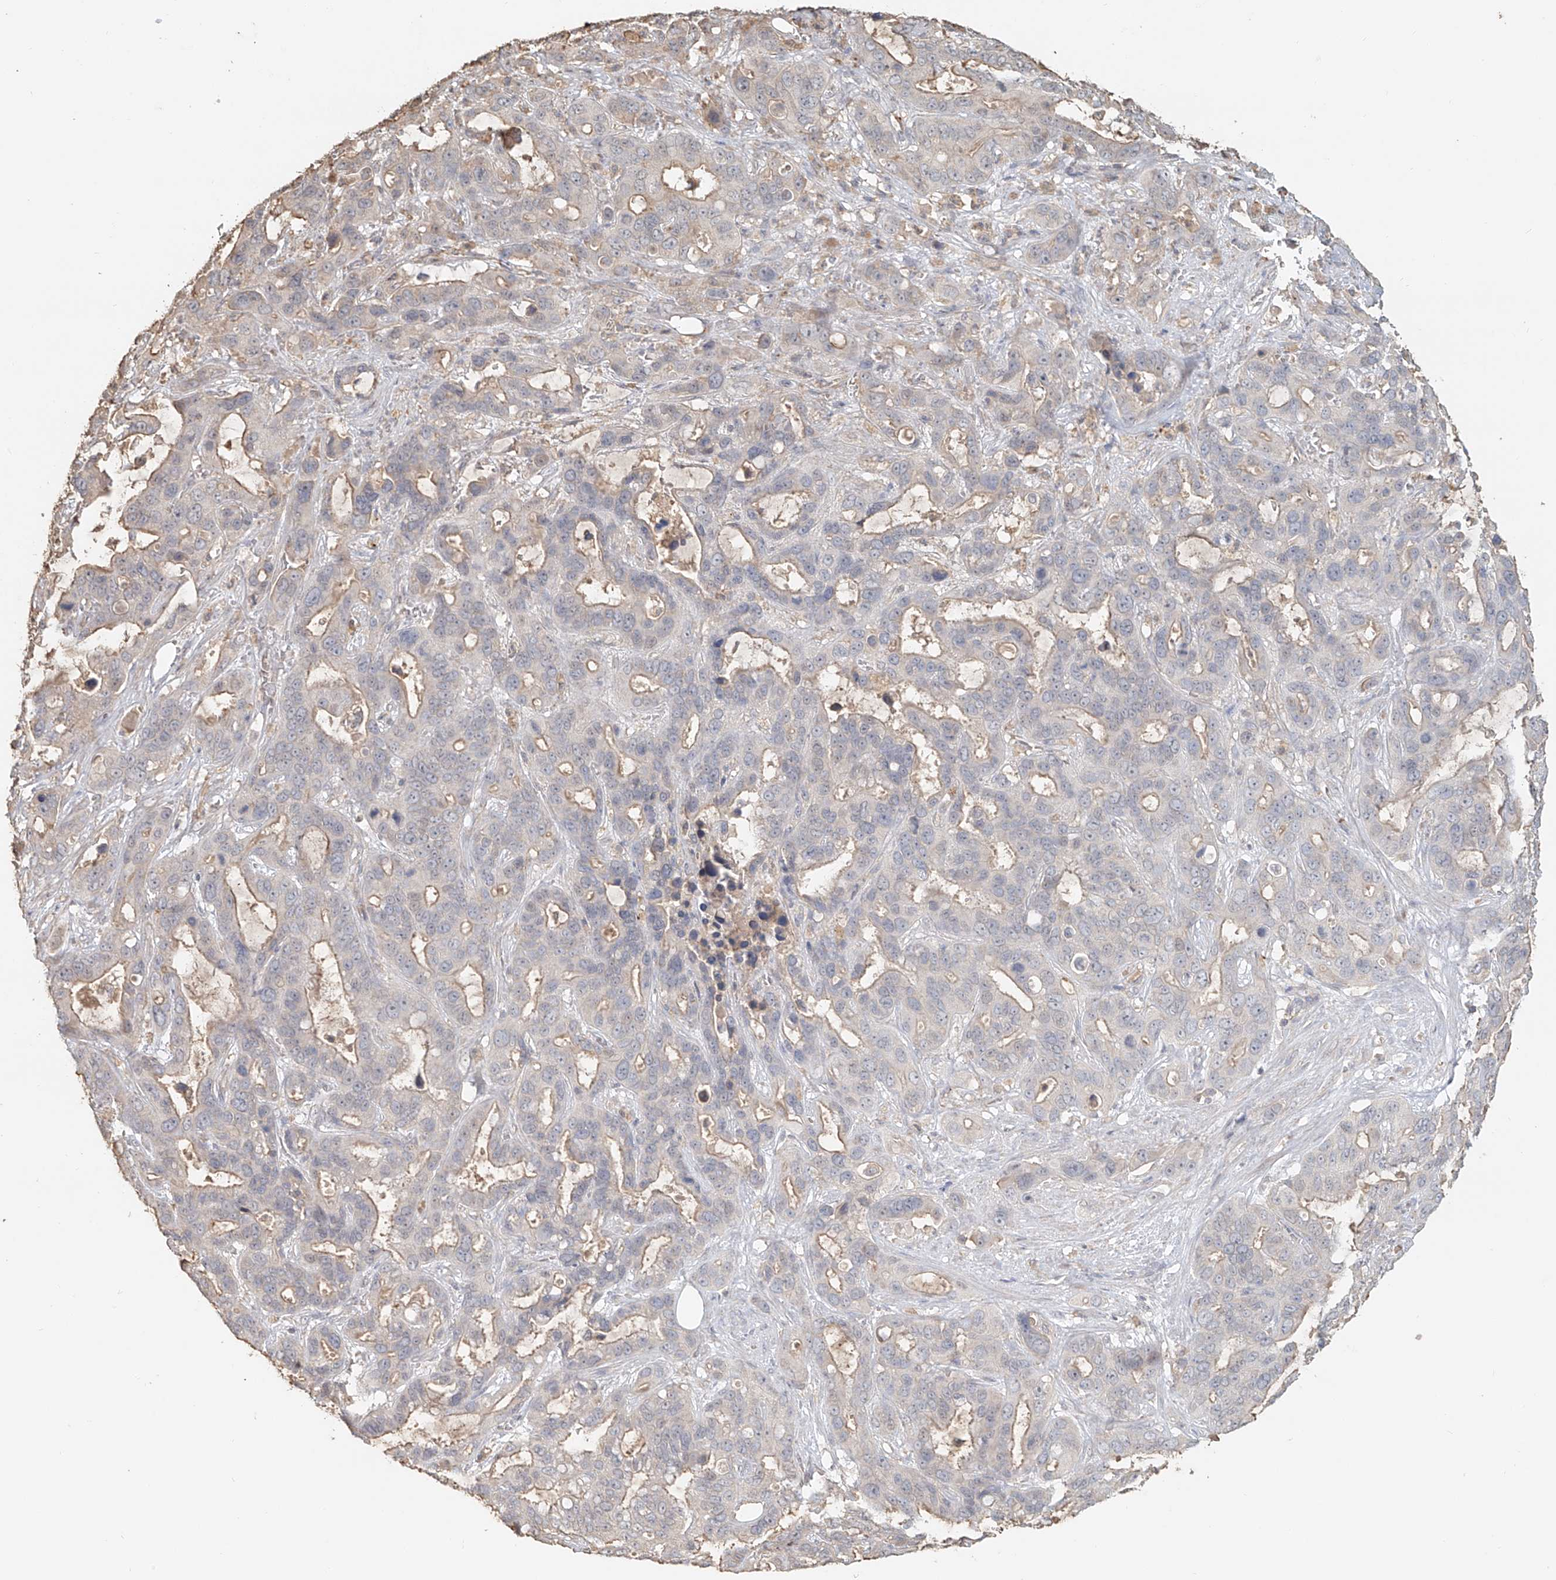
{"staining": {"intensity": "weak", "quantity": "25%-75%", "location": "cytoplasmic/membranous"}, "tissue": "liver cancer", "cell_type": "Tumor cells", "image_type": "cancer", "snomed": [{"axis": "morphology", "description": "Cholangiocarcinoma"}, {"axis": "topography", "description": "Liver"}], "caption": "Tumor cells show weak cytoplasmic/membranous staining in about 25%-75% of cells in liver cancer.", "gene": "NPHS1", "patient": {"sex": "female", "age": 65}}